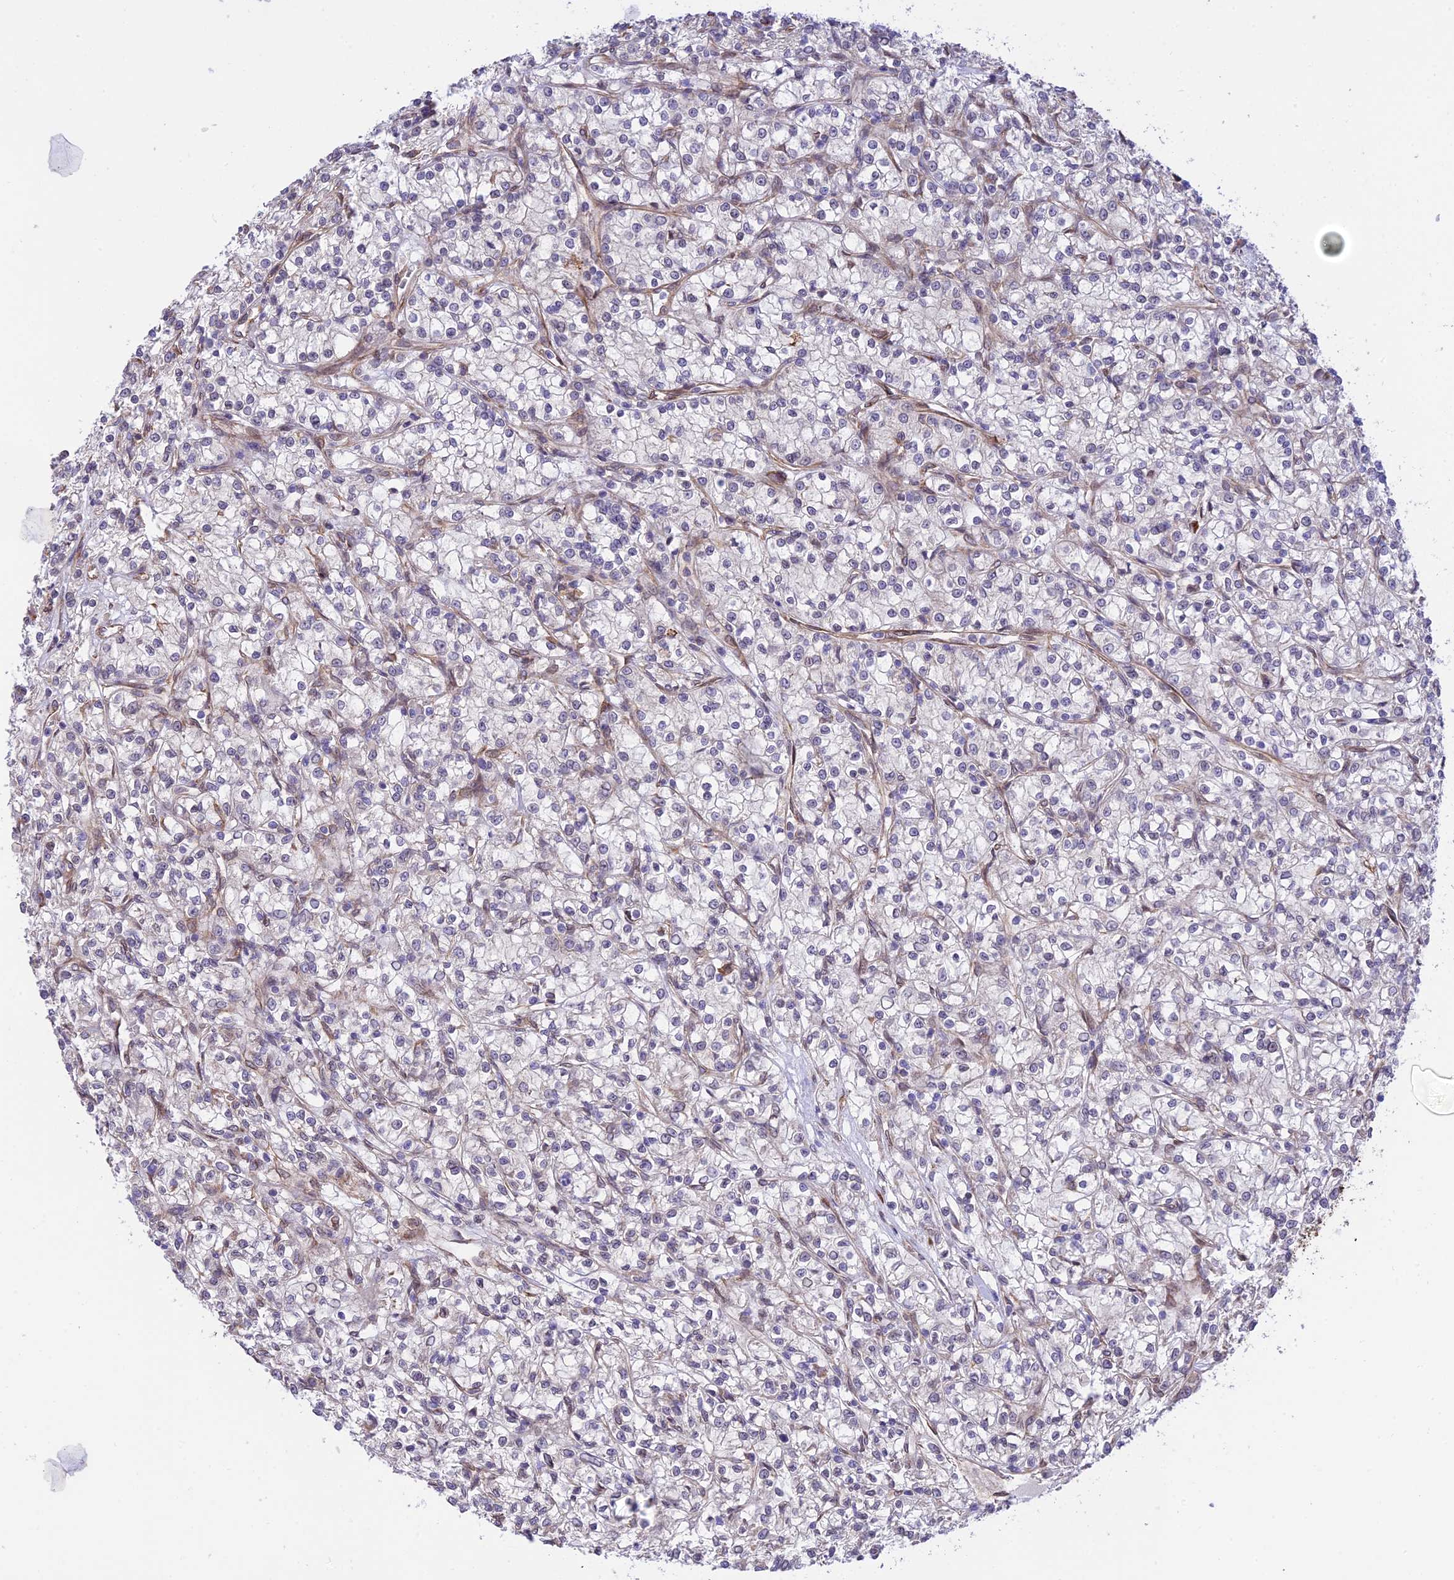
{"staining": {"intensity": "negative", "quantity": "none", "location": "none"}, "tissue": "renal cancer", "cell_type": "Tumor cells", "image_type": "cancer", "snomed": [{"axis": "morphology", "description": "Adenocarcinoma, NOS"}, {"axis": "topography", "description": "Kidney"}], "caption": "There is no significant positivity in tumor cells of renal cancer.", "gene": "EXOC3L4", "patient": {"sex": "female", "age": 59}}